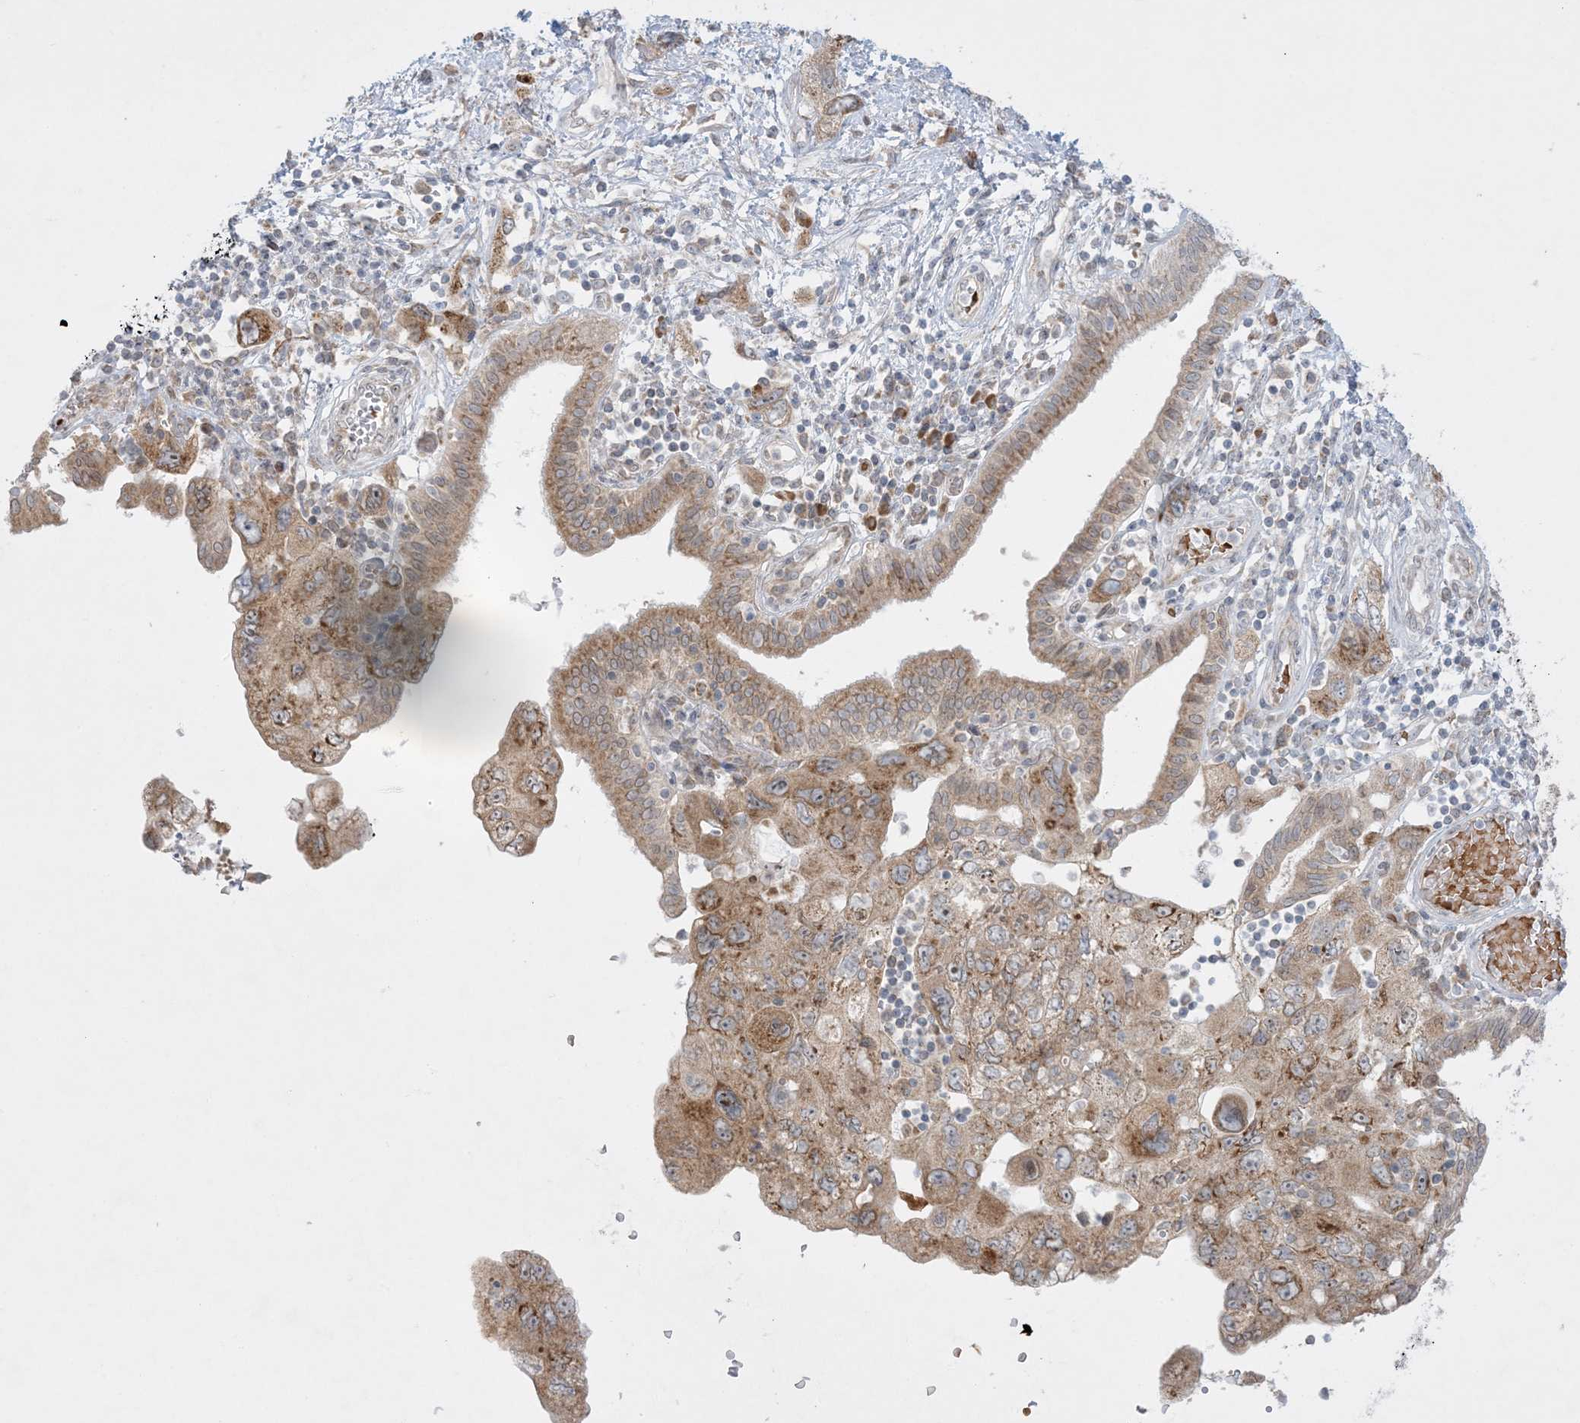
{"staining": {"intensity": "moderate", "quantity": ">75%", "location": "cytoplasmic/membranous"}, "tissue": "pancreatic cancer", "cell_type": "Tumor cells", "image_type": "cancer", "snomed": [{"axis": "morphology", "description": "Adenocarcinoma, NOS"}, {"axis": "topography", "description": "Pancreas"}], "caption": "Immunohistochemical staining of pancreatic adenocarcinoma displays medium levels of moderate cytoplasmic/membranous protein expression in approximately >75% of tumor cells.", "gene": "MMGT1", "patient": {"sex": "female", "age": 73}}